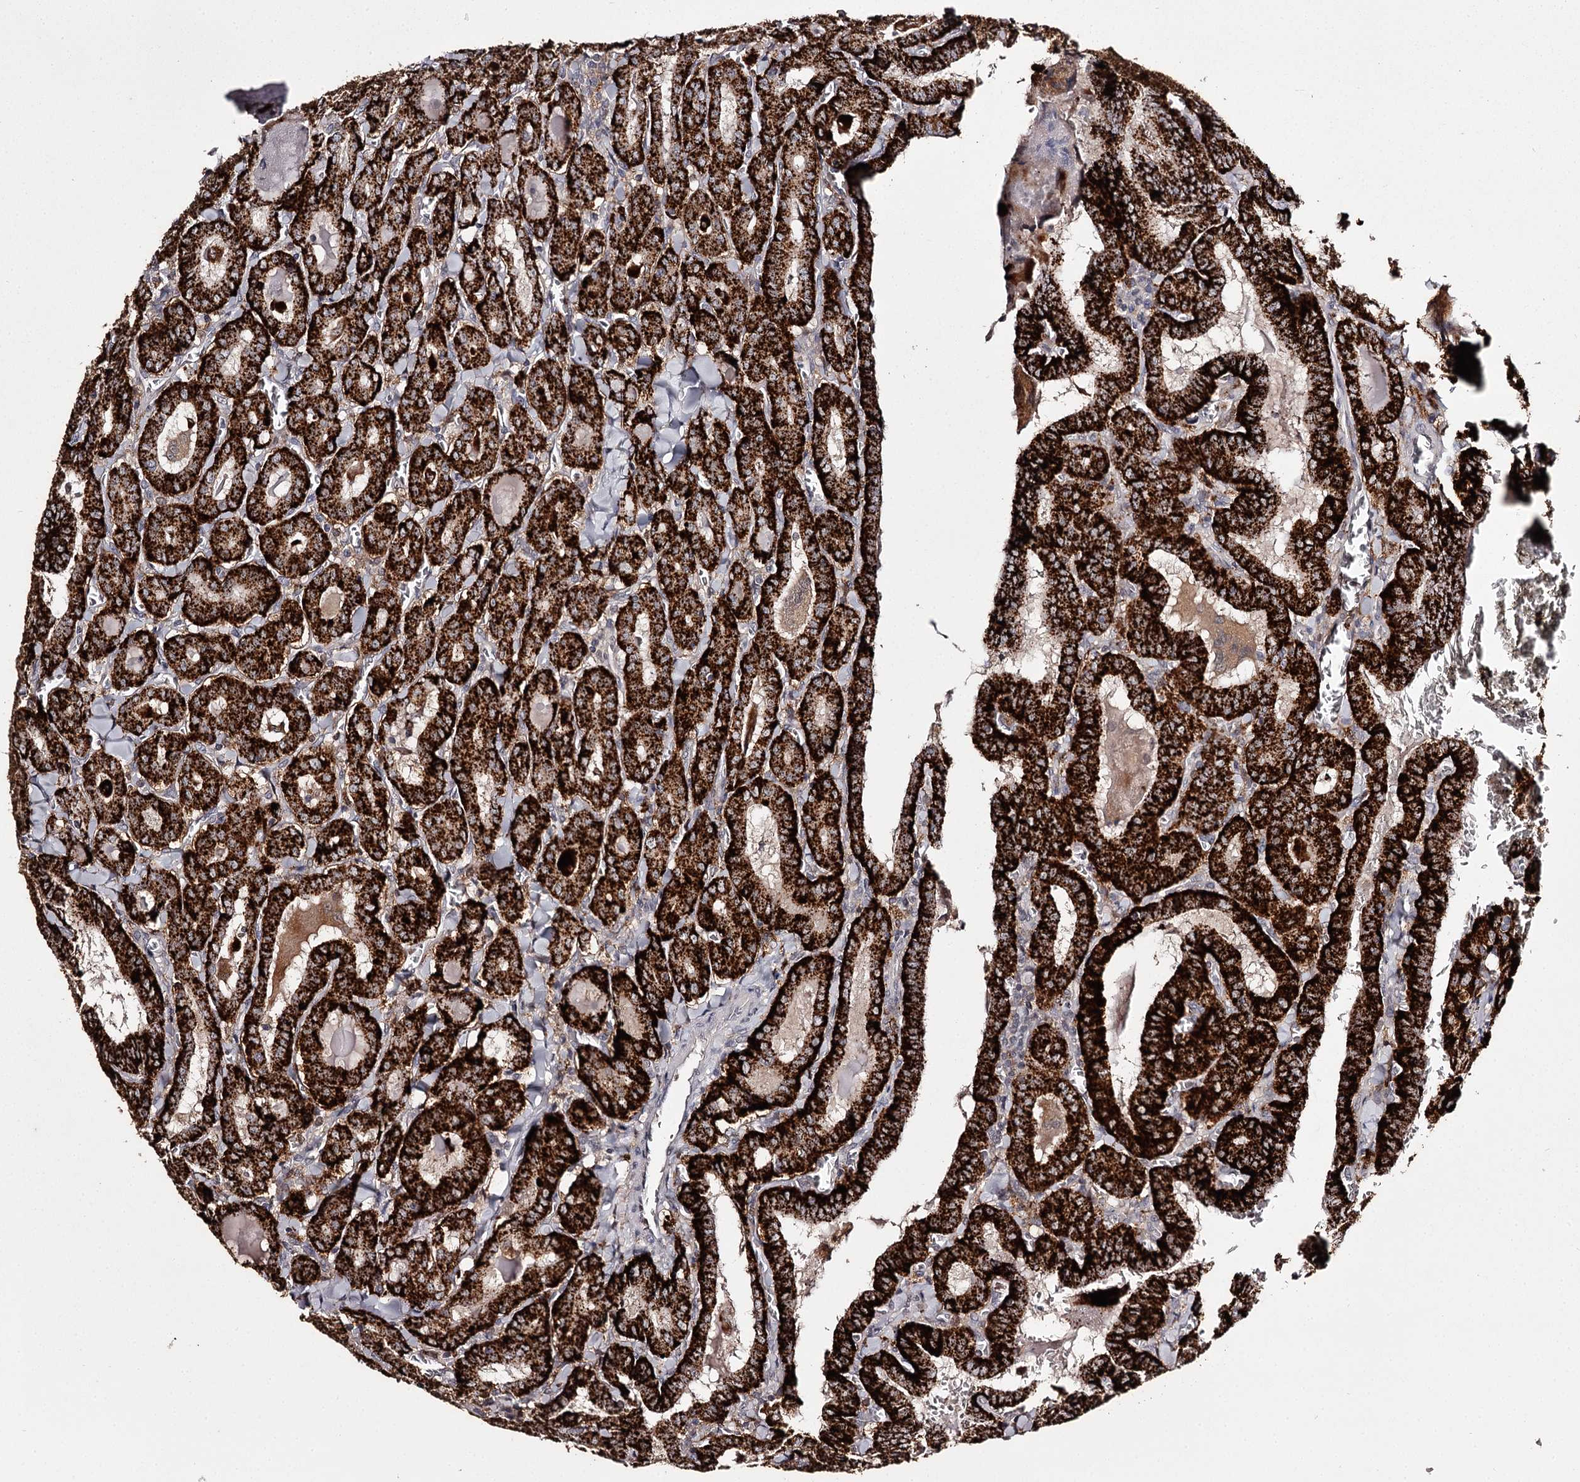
{"staining": {"intensity": "strong", "quantity": ">75%", "location": "cytoplasmic/membranous"}, "tissue": "thyroid cancer", "cell_type": "Tumor cells", "image_type": "cancer", "snomed": [{"axis": "morphology", "description": "Papillary adenocarcinoma, NOS"}, {"axis": "topography", "description": "Thyroid gland"}], "caption": "Immunohistochemistry (IHC) (DAB) staining of papillary adenocarcinoma (thyroid) shows strong cytoplasmic/membranous protein staining in approximately >75% of tumor cells.", "gene": "SLC32A1", "patient": {"sex": "female", "age": 72}}